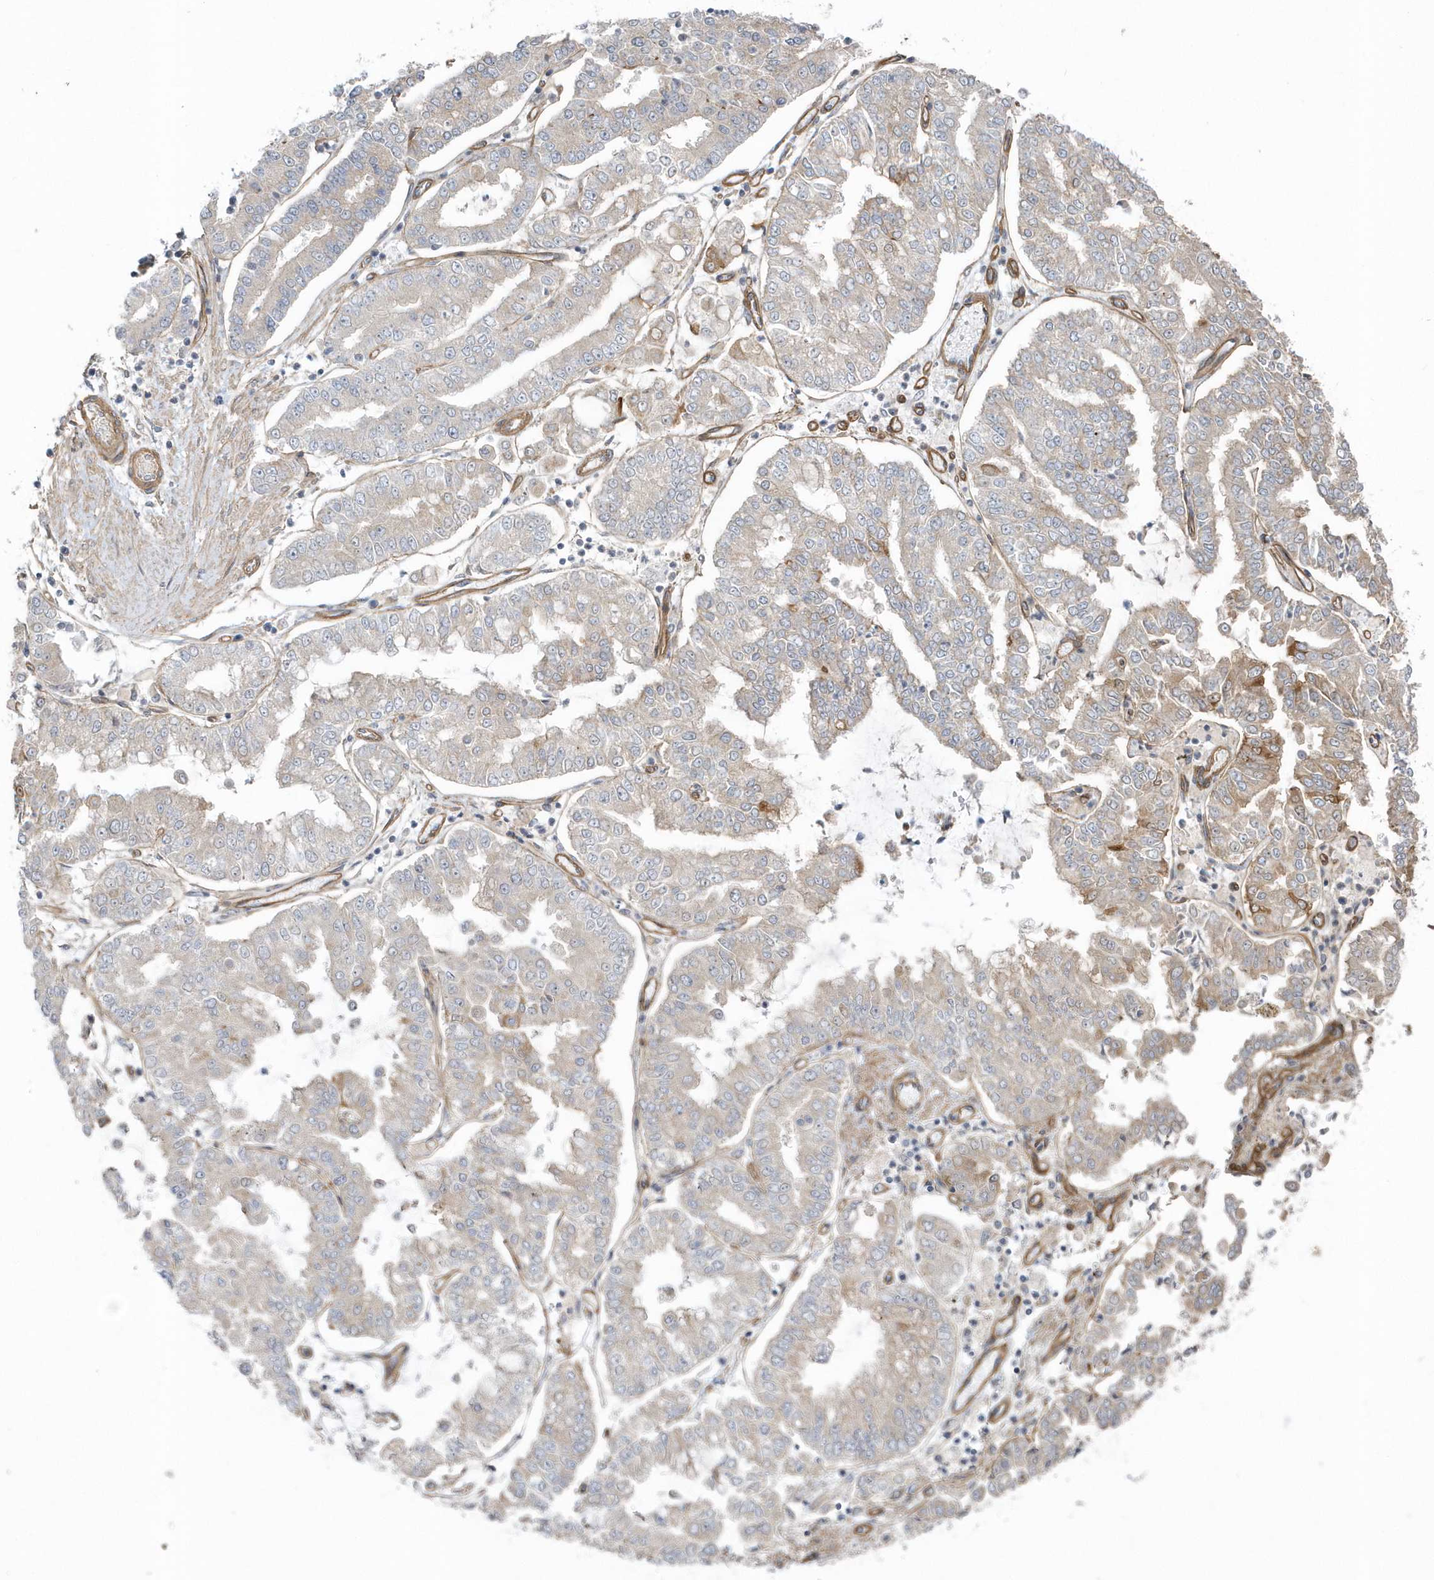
{"staining": {"intensity": "weak", "quantity": "<25%", "location": "cytoplasmic/membranous"}, "tissue": "stomach cancer", "cell_type": "Tumor cells", "image_type": "cancer", "snomed": [{"axis": "morphology", "description": "Adenocarcinoma, NOS"}, {"axis": "topography", "description": "Stomach"}], "caption": "This is an IHC micrograph of human adenocarcinoma (stomach). There is no staining in tumor cells.", "gene": "ACTR1A", "patient": {"sex": "male", "age": 76}}